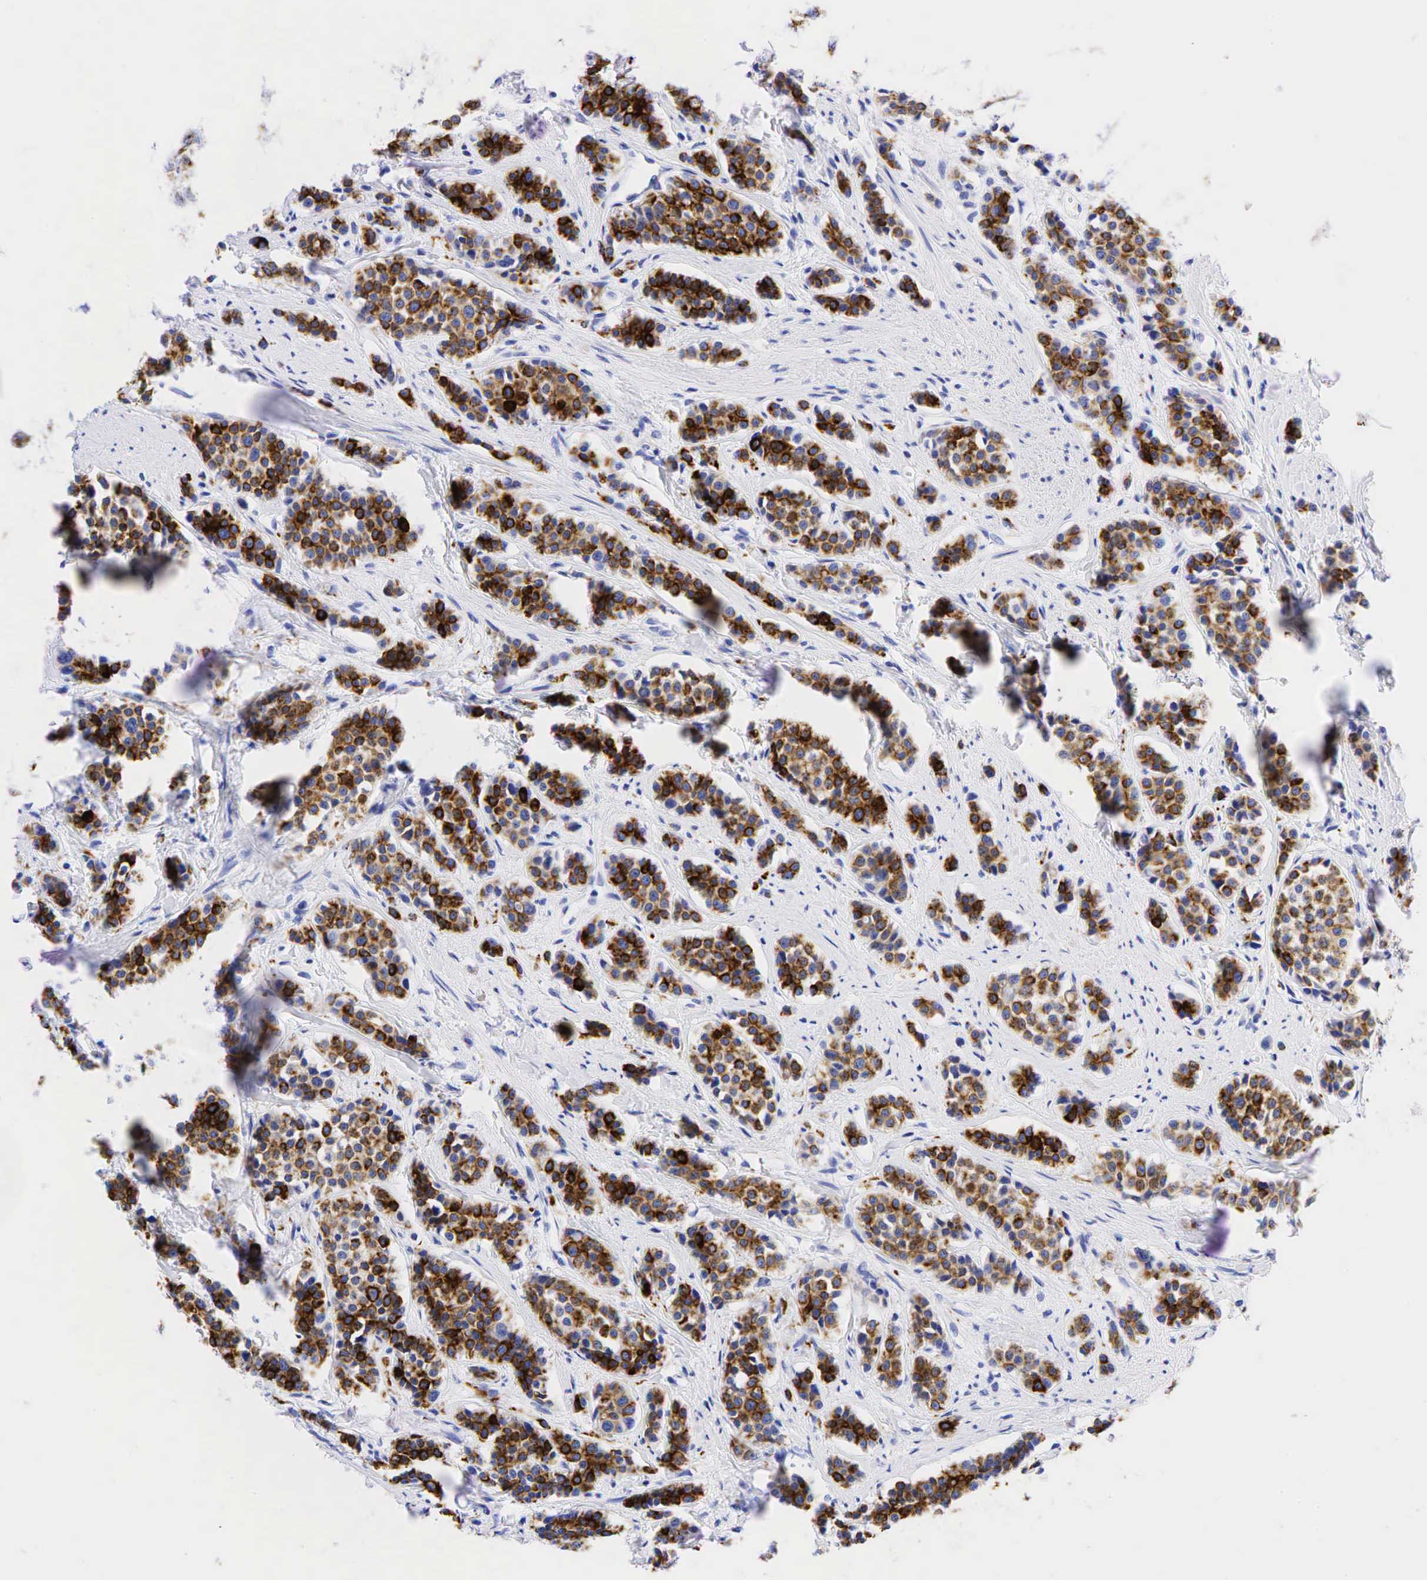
{"staining": {"intensity": "strong", "quantity": ">75%", "location": "cytoplasmic/membranous"}, "tissue": "carcinoid", "cell_type": "Tumor cells", "image_type": "cancer", "snomed": [{"axis": "morphology", "description": "Carcinoid, malignant, NOS"}, {"axis": "topography", "description": "Small intestine"}], "caption": "Carcinoid stained with a protein marker demonstrates strong staining in tumor cells.", "gene": "KRT19", "patient": {"sex": "male", "age": 60}}